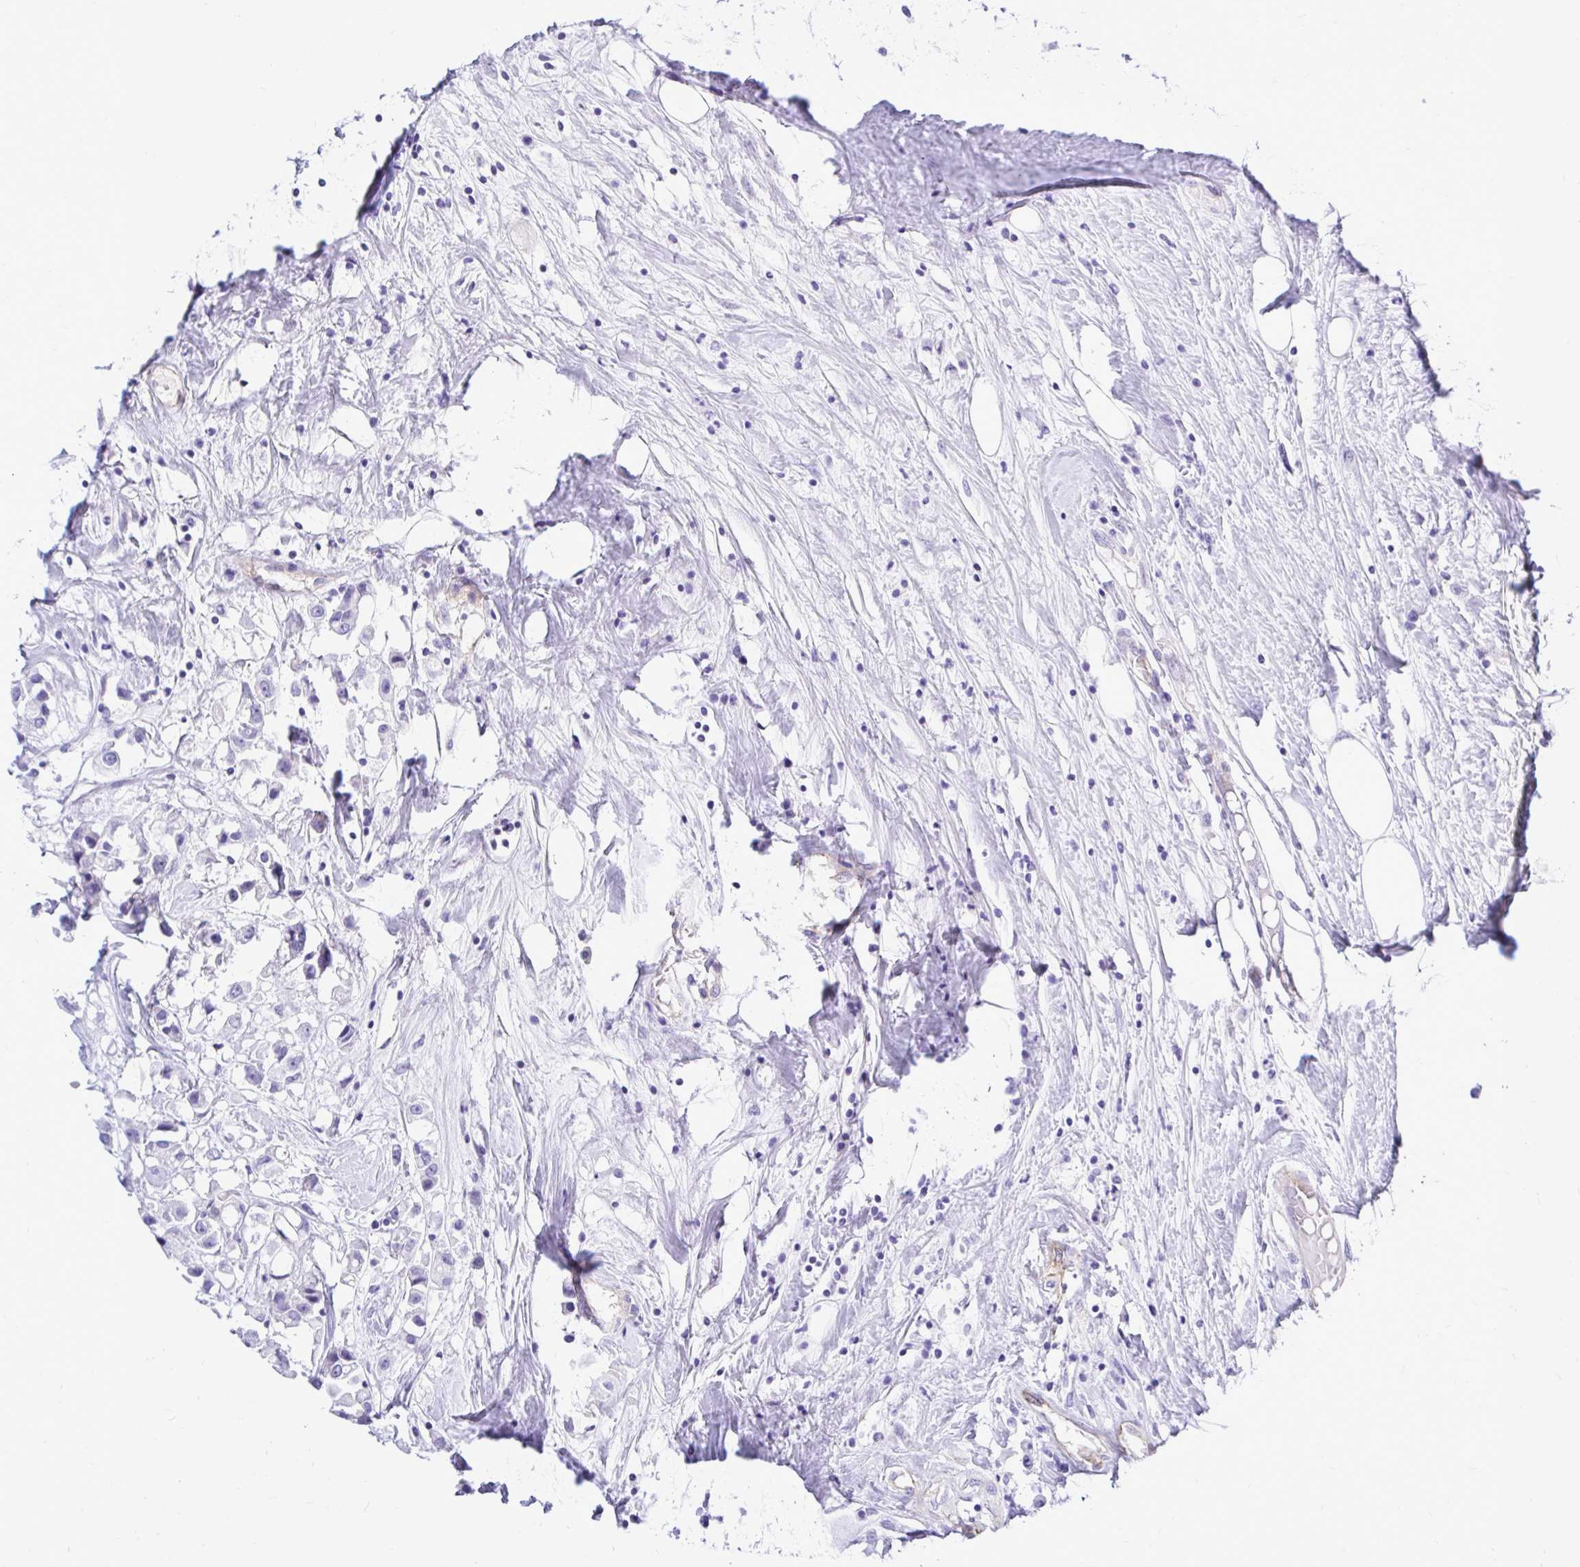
{"staining": {"intensity": "negative", "quantity": "none", "location": "none"}, "tissue": "breast cancer", "cell_type": "Tumor cells", "image_type": "cancer", "snomed": [{"axis": "morphology", "description": "Duct carcinoma"}, {"axis": "topography", "description": "Breast"}], "caption": "A high-resolution histopathology image shows IHC staining of breast cancer, which reveals no significant expression in tumor cells.", "gene": "ABCG2", "patient": {"sex": "female", "age": 61}}